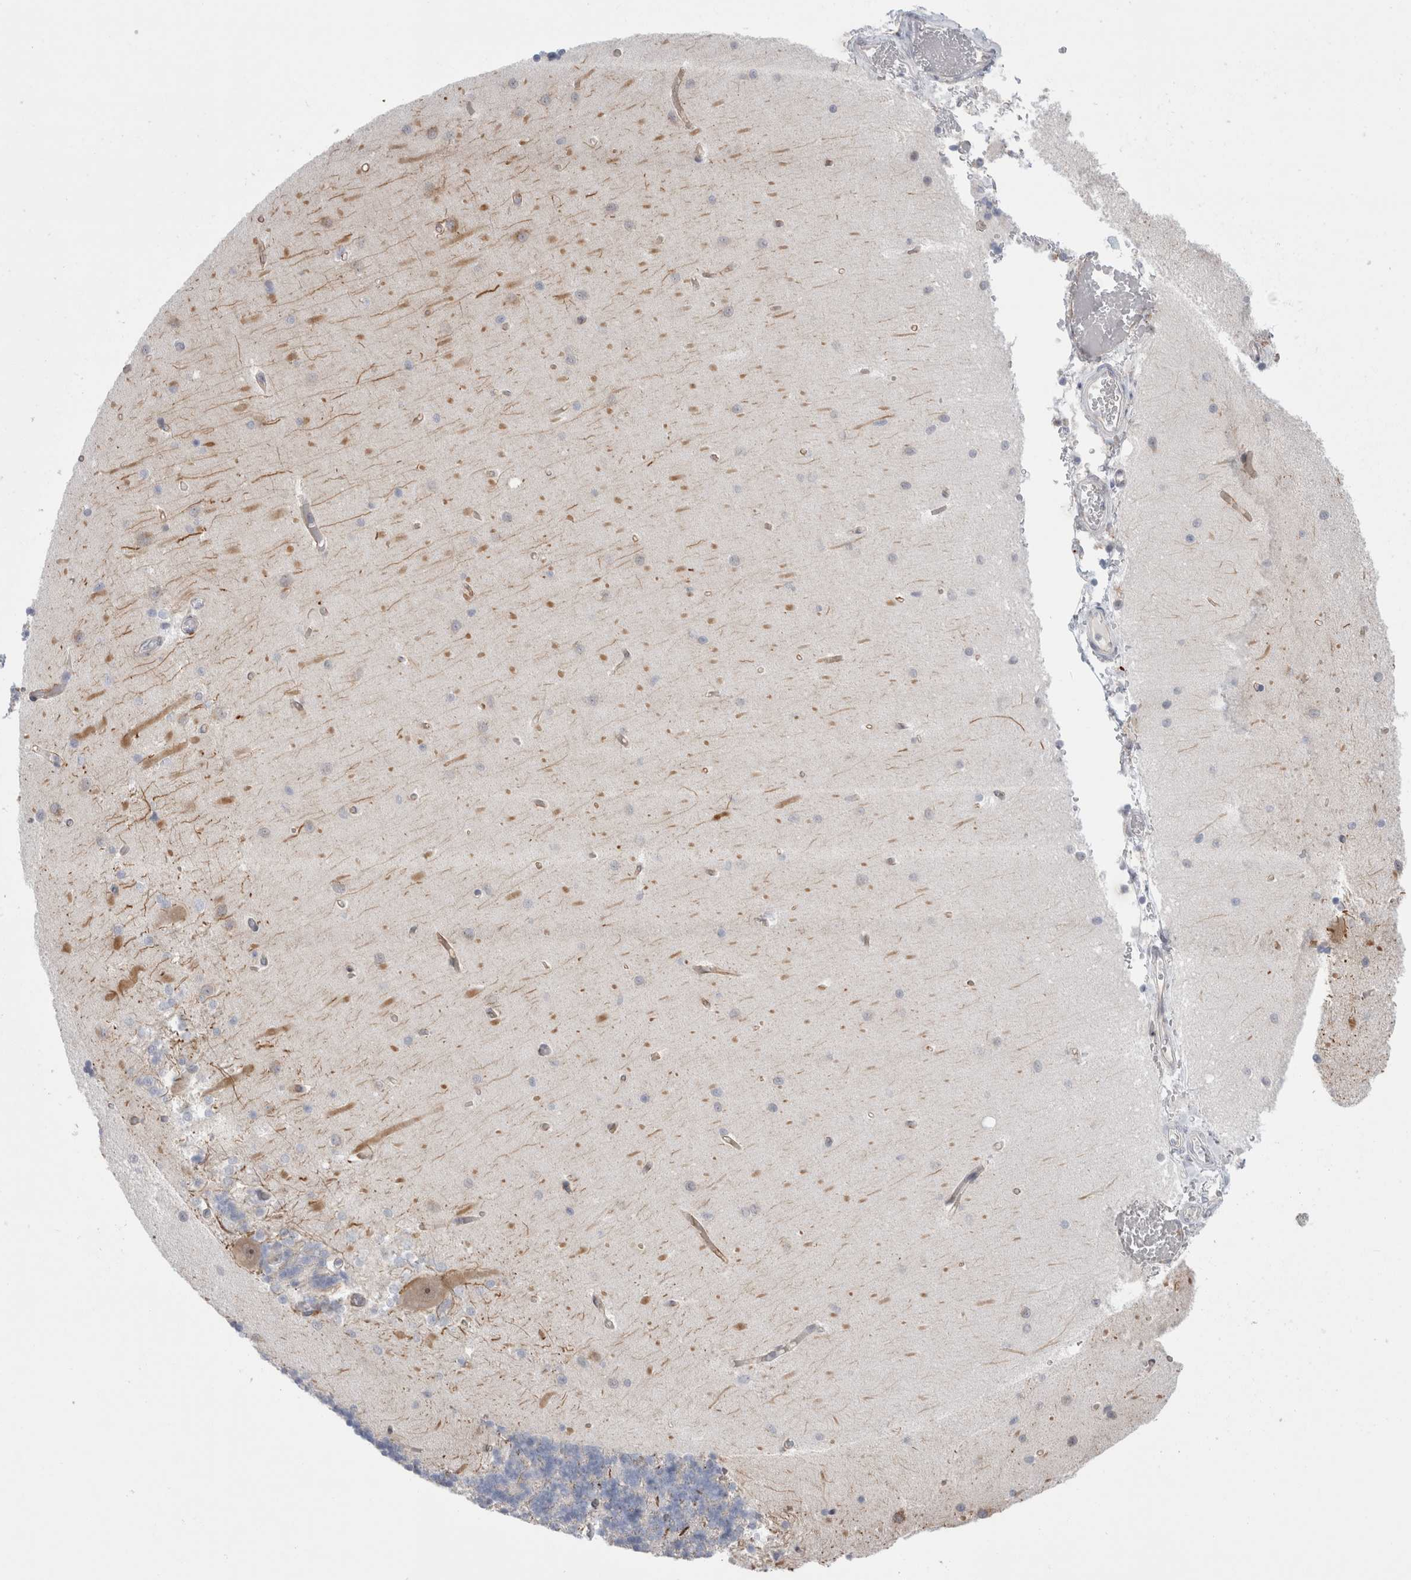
{"staining": {"intensity": "negative", "quantity": "none", "location": "none"}, "tissue": "cerebellum", "cell_type": "Cells in granular layer", "image_type": "normal", "snomed": [{"axis": "morphology", "description": "Normal tissue, NOS"}, {"axis": "topography", "description": "Cerebellum"}], "caption": "This is a image of IHC staining of unremarkable cerebellum, which shows no positivity in cells in granular layer.", "gene": "ANKMY1", "patient": {"sex": "male", "age": 37}}